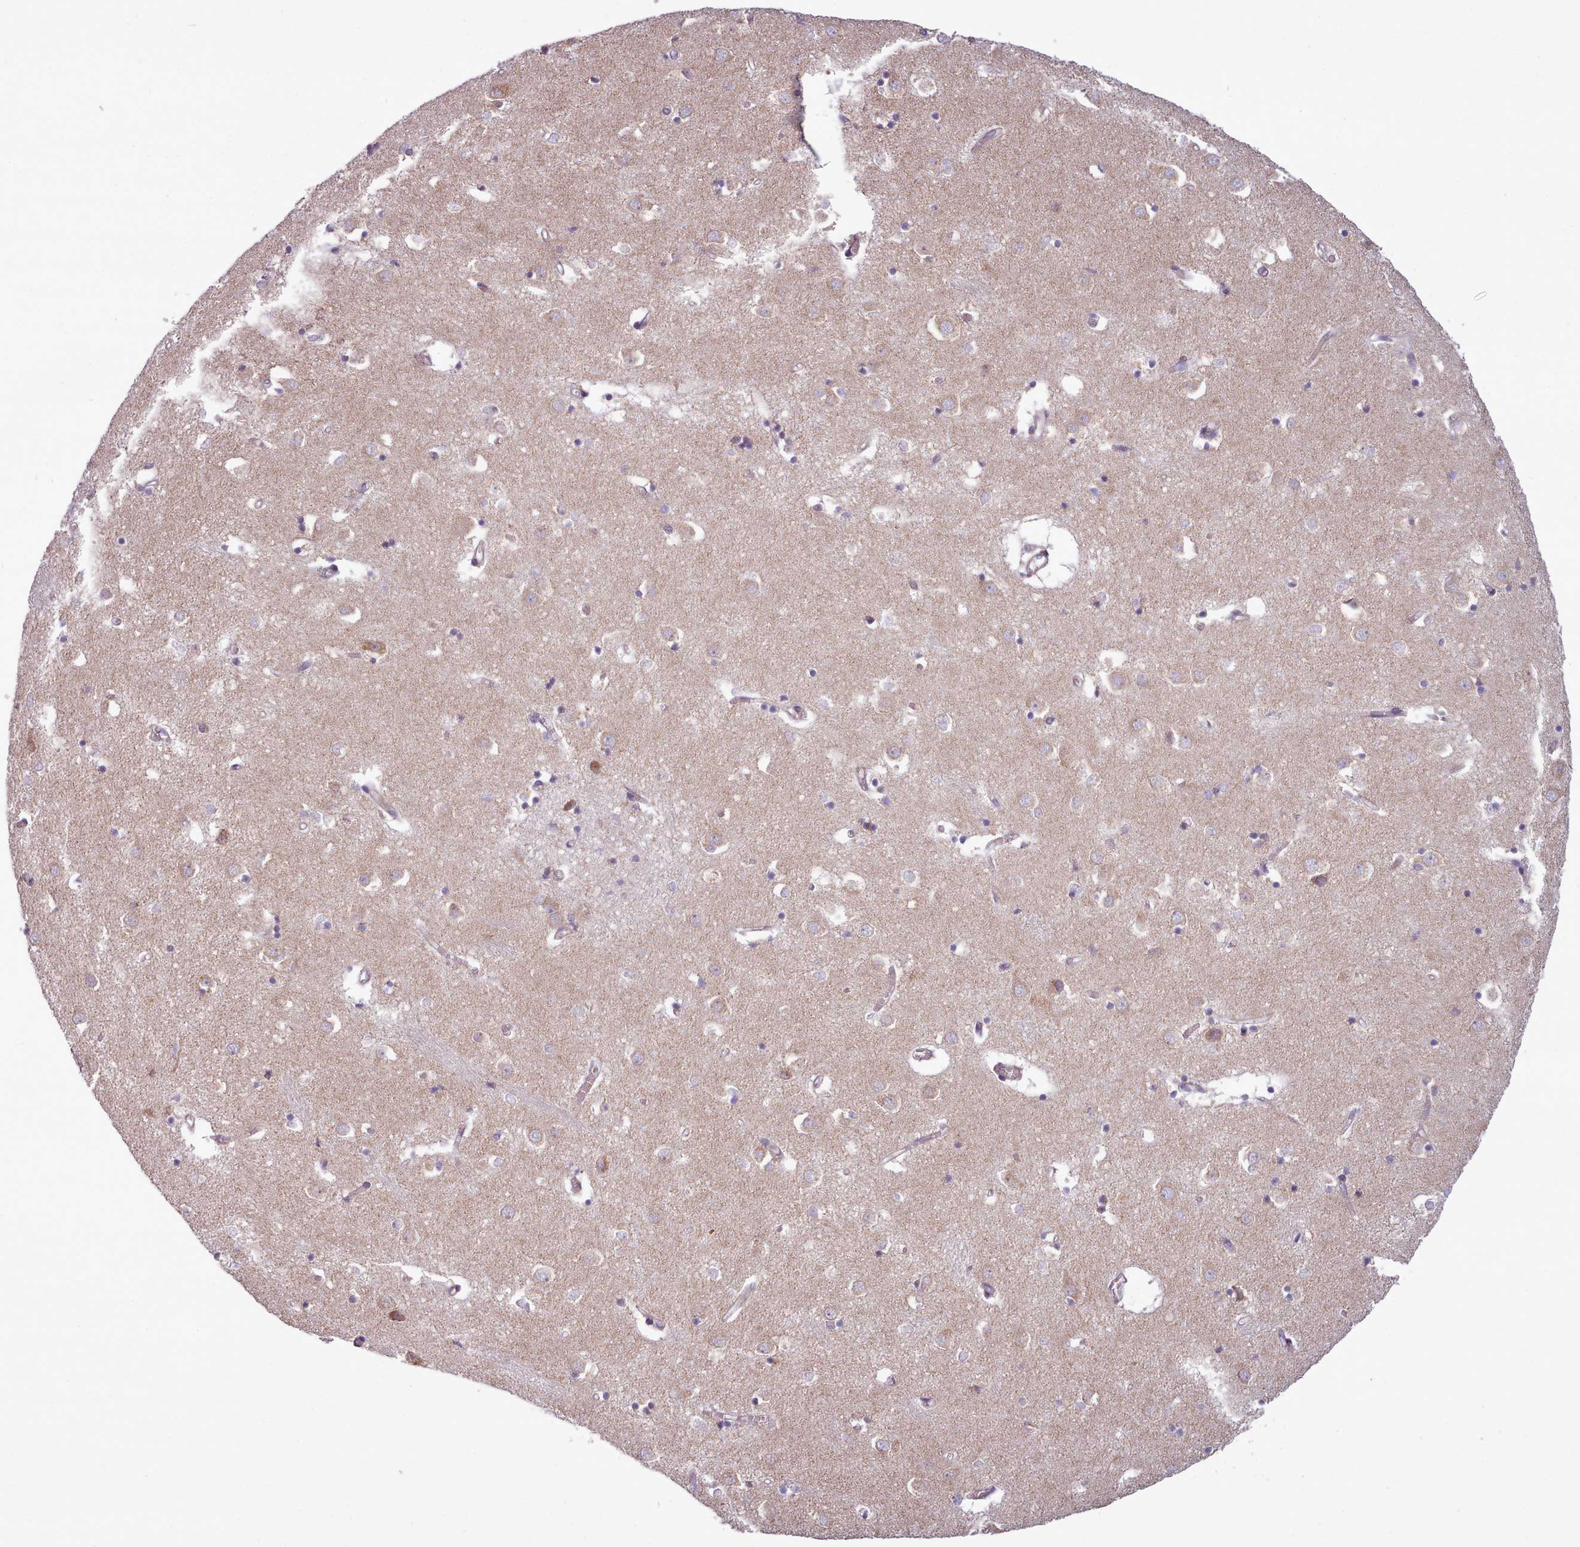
{"staining": {"intensity": "negative", "quantity": "none", "location": "none"}, "tissue": "caudate", "cell_type": "Glial cells", "image_type": "normal", "snomed": [{"axis": "morphology", "description": "Normal tissue, NOS"}, {"axis": "topography", "description": "Lateral ventricle wall"}], "caption": "This micrograph is of normal caudate stained with immunohistochemistry (IHC) to label a protein in brown with the nuclei are counter-stained blue. There is no positivity in glial cells.", "gene": "SRP54", "patient": {"sex": "male", "age": 70}}